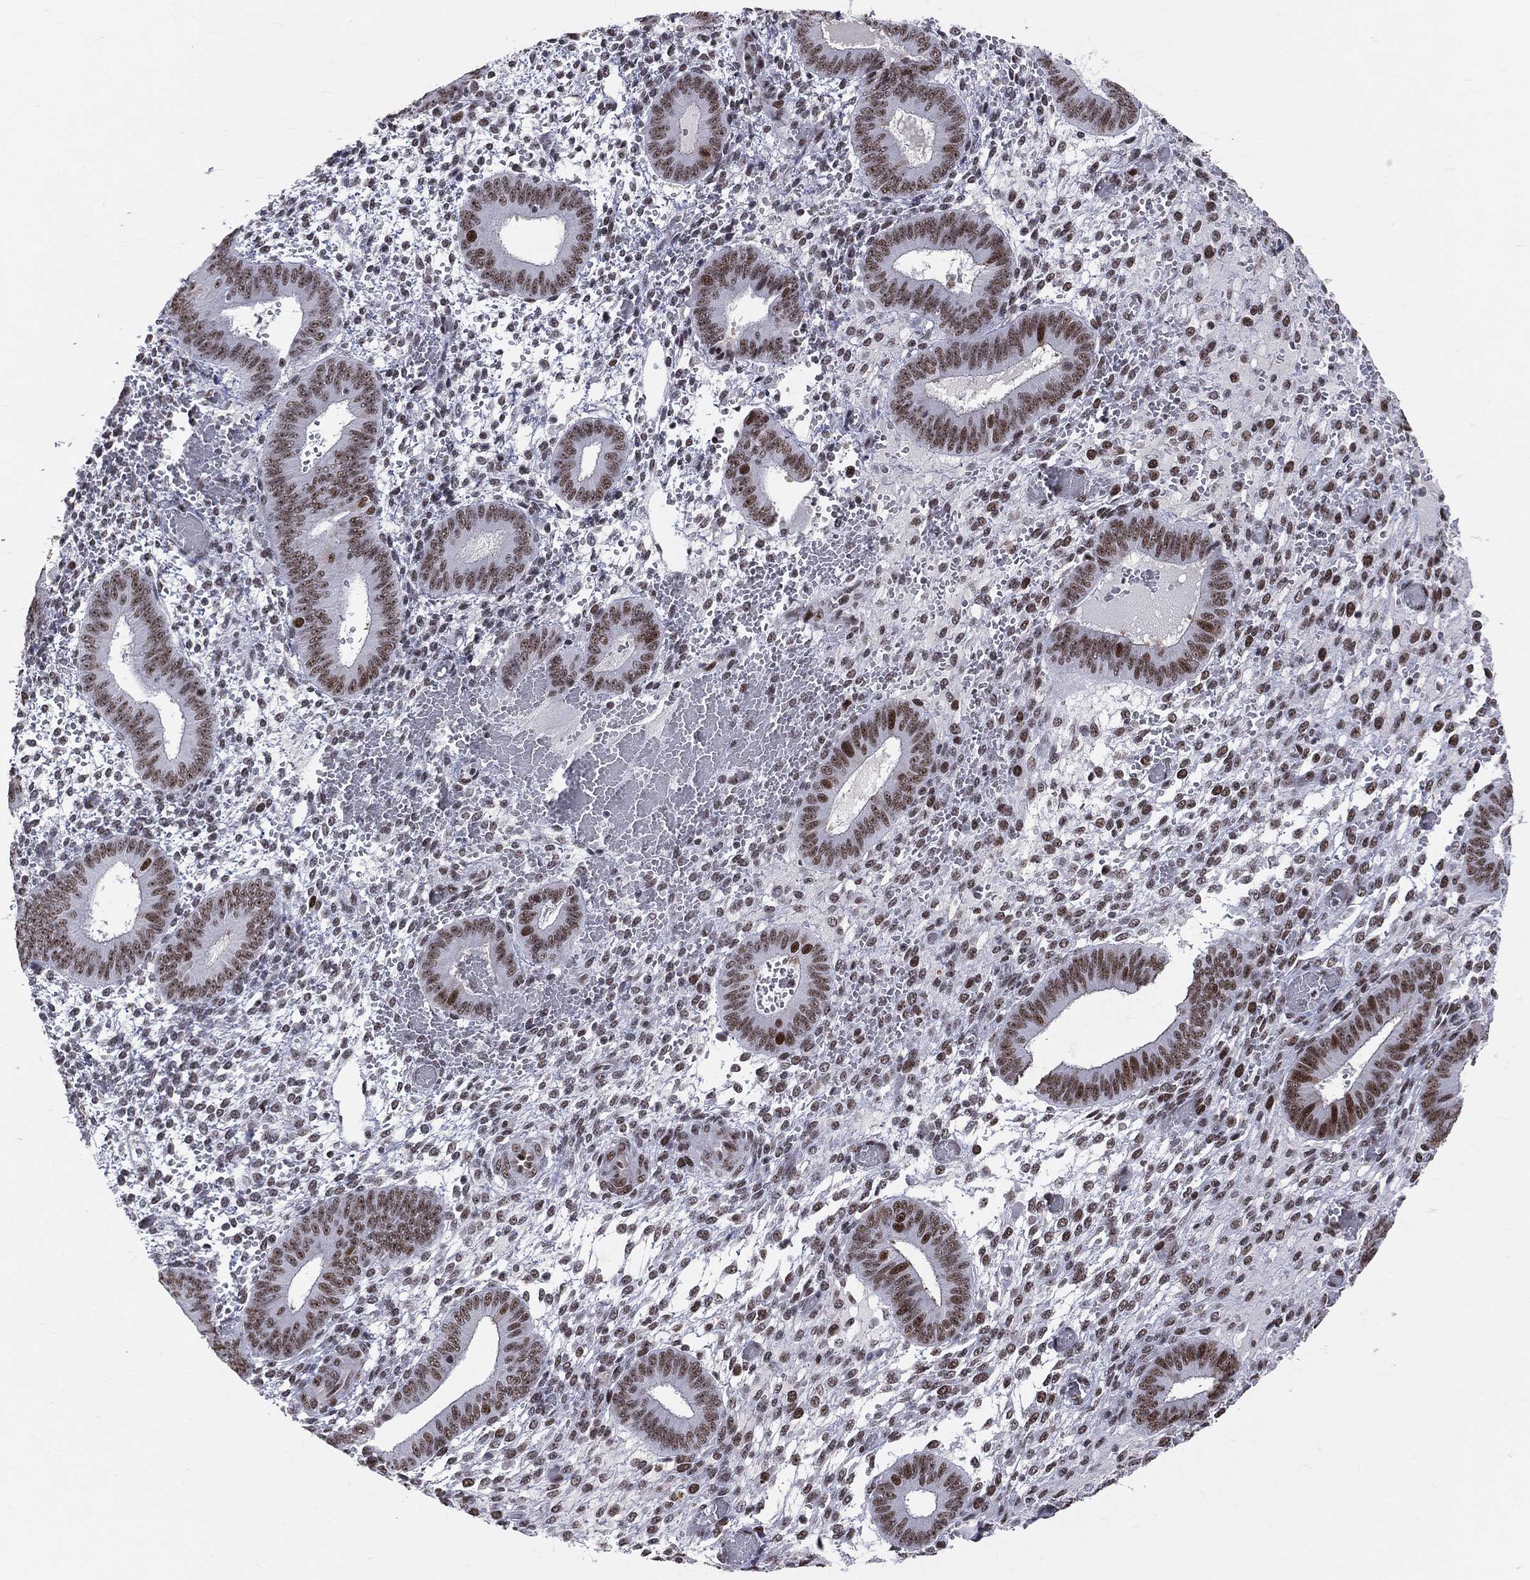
{"staining": {"intensity": "moderate", "quantity": "25%-75%", "location": "nuclear"}, "tissue": "endometrium", "cell_type": "Cells in endometrial stroma", "image_type": "normal", "snomed": [{"axis": "morphology", "description": "Normal tissue, NOS"}, {"axis": "topography", "description": "Endometrium"}], "caption": "The histopathology image reveals a brown stain indicating the presence of a protein in the nuclear of cells in endometrial stroma in endometrium. (Stains: DAB (3,3'-diaminobenzidine) in brown, nuclei in blue, Microscopy: brightfield microscopy at high magnification).", "gene": "CDK7", "patient": {"sex": "female", "age": 42}}